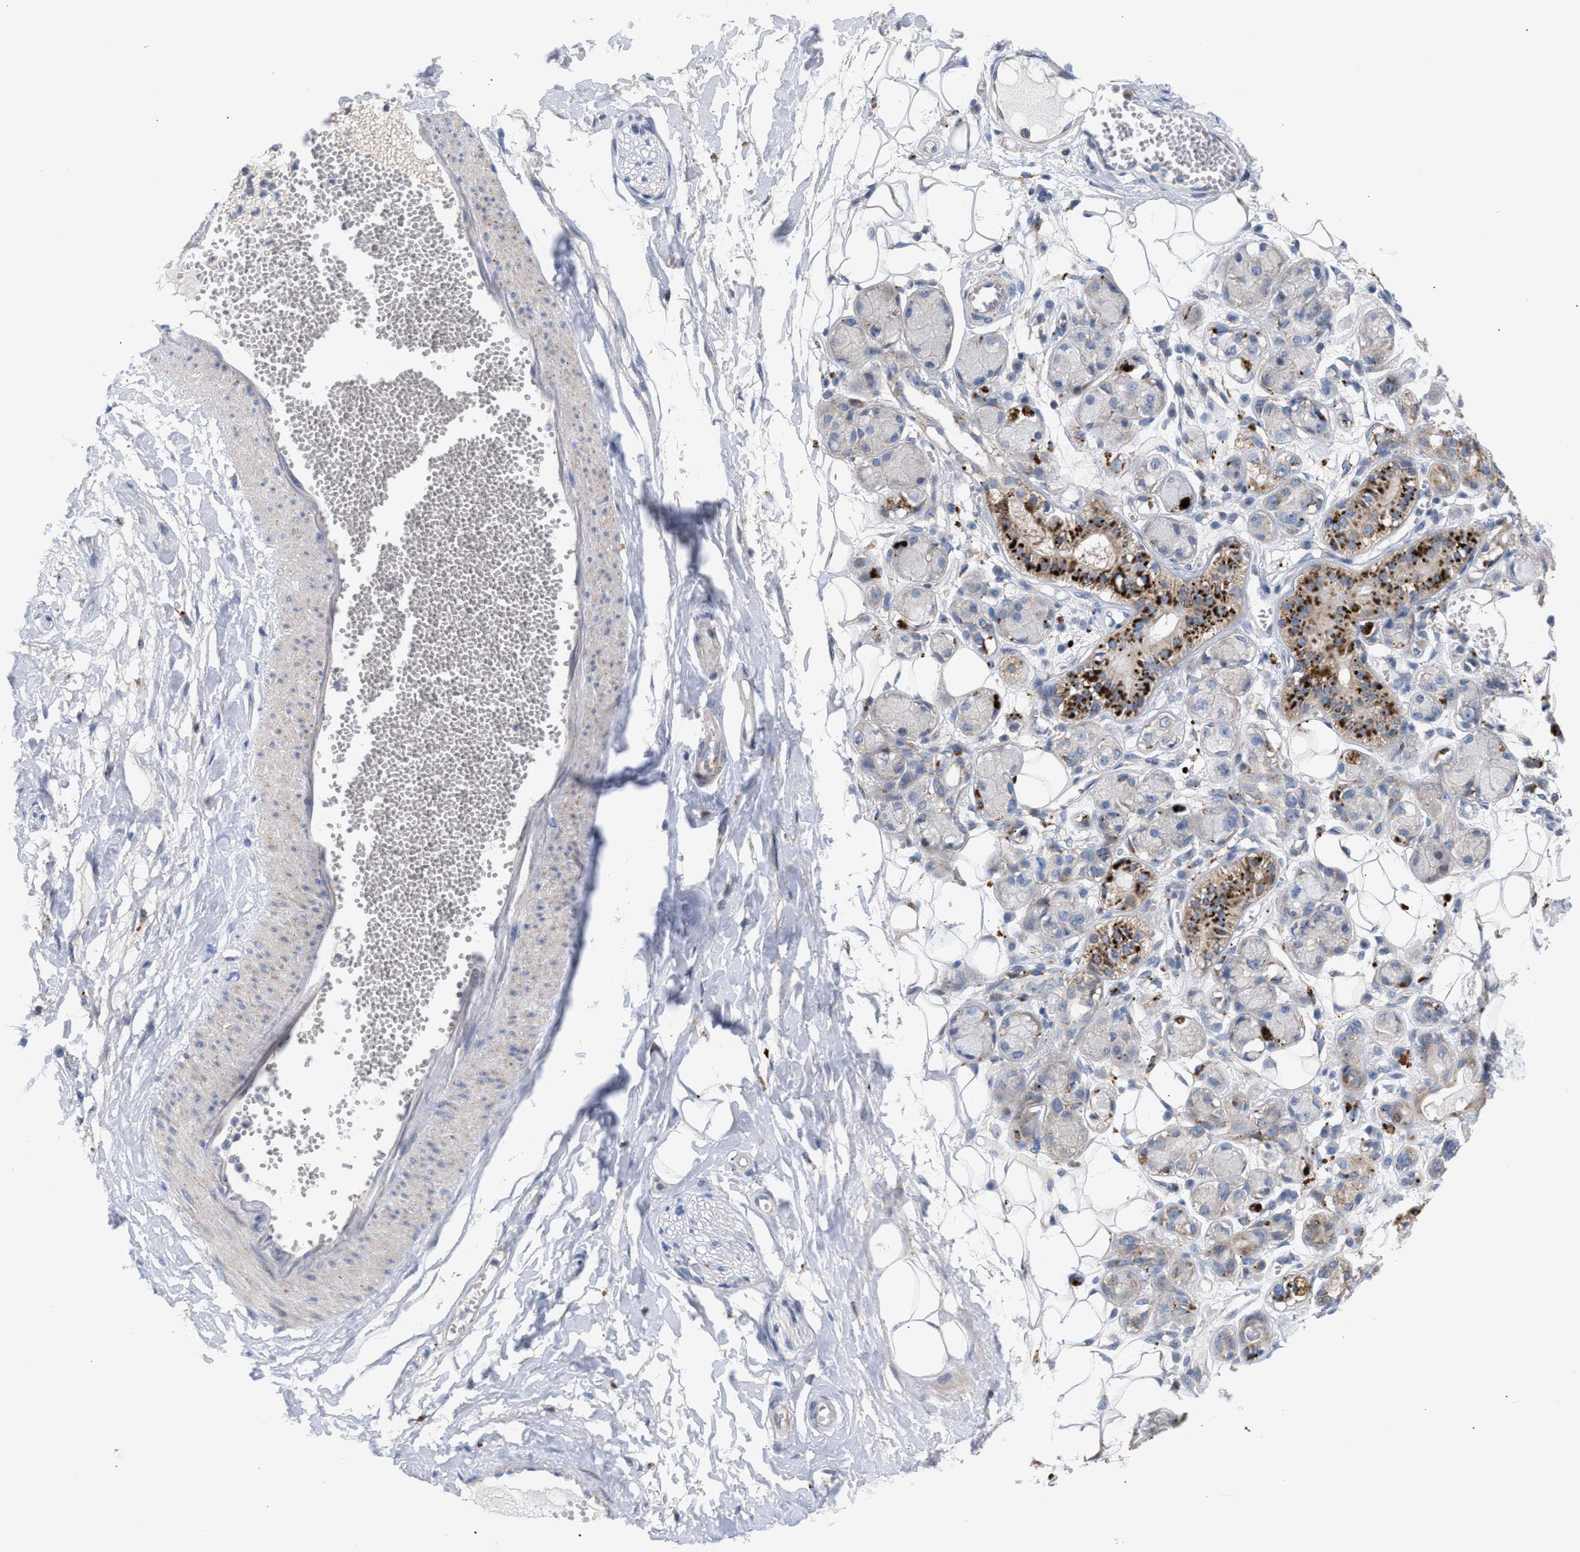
{"staining": {"intensity": "moderate", "quantity": "<25%", "location": "cytoplasmic/membranous"}, "tissue": "adipose tissue", "cell_type": "Adipocytes", "image_type": "normal", "snomed": [{"axis": "morphology", "description": "Normal tissue, NOS"}, {"axis": "morphology", "description": "Inflammation, NOS"}, {"axis": "topography", "description": "Salivary gland"}, {"axis": "topography", "description": "Peripheral nerve tissue"}], "caption": "An image of human adipose tissue stained for a protein displays moderate cytoplasmic/membranous brown staining in adipocytes. Immunohistochemistry stains the protein in brown and the nuclei are stained blue.", "gene": "MBTD1", "patient": {"sex": "female", "age": 75}}